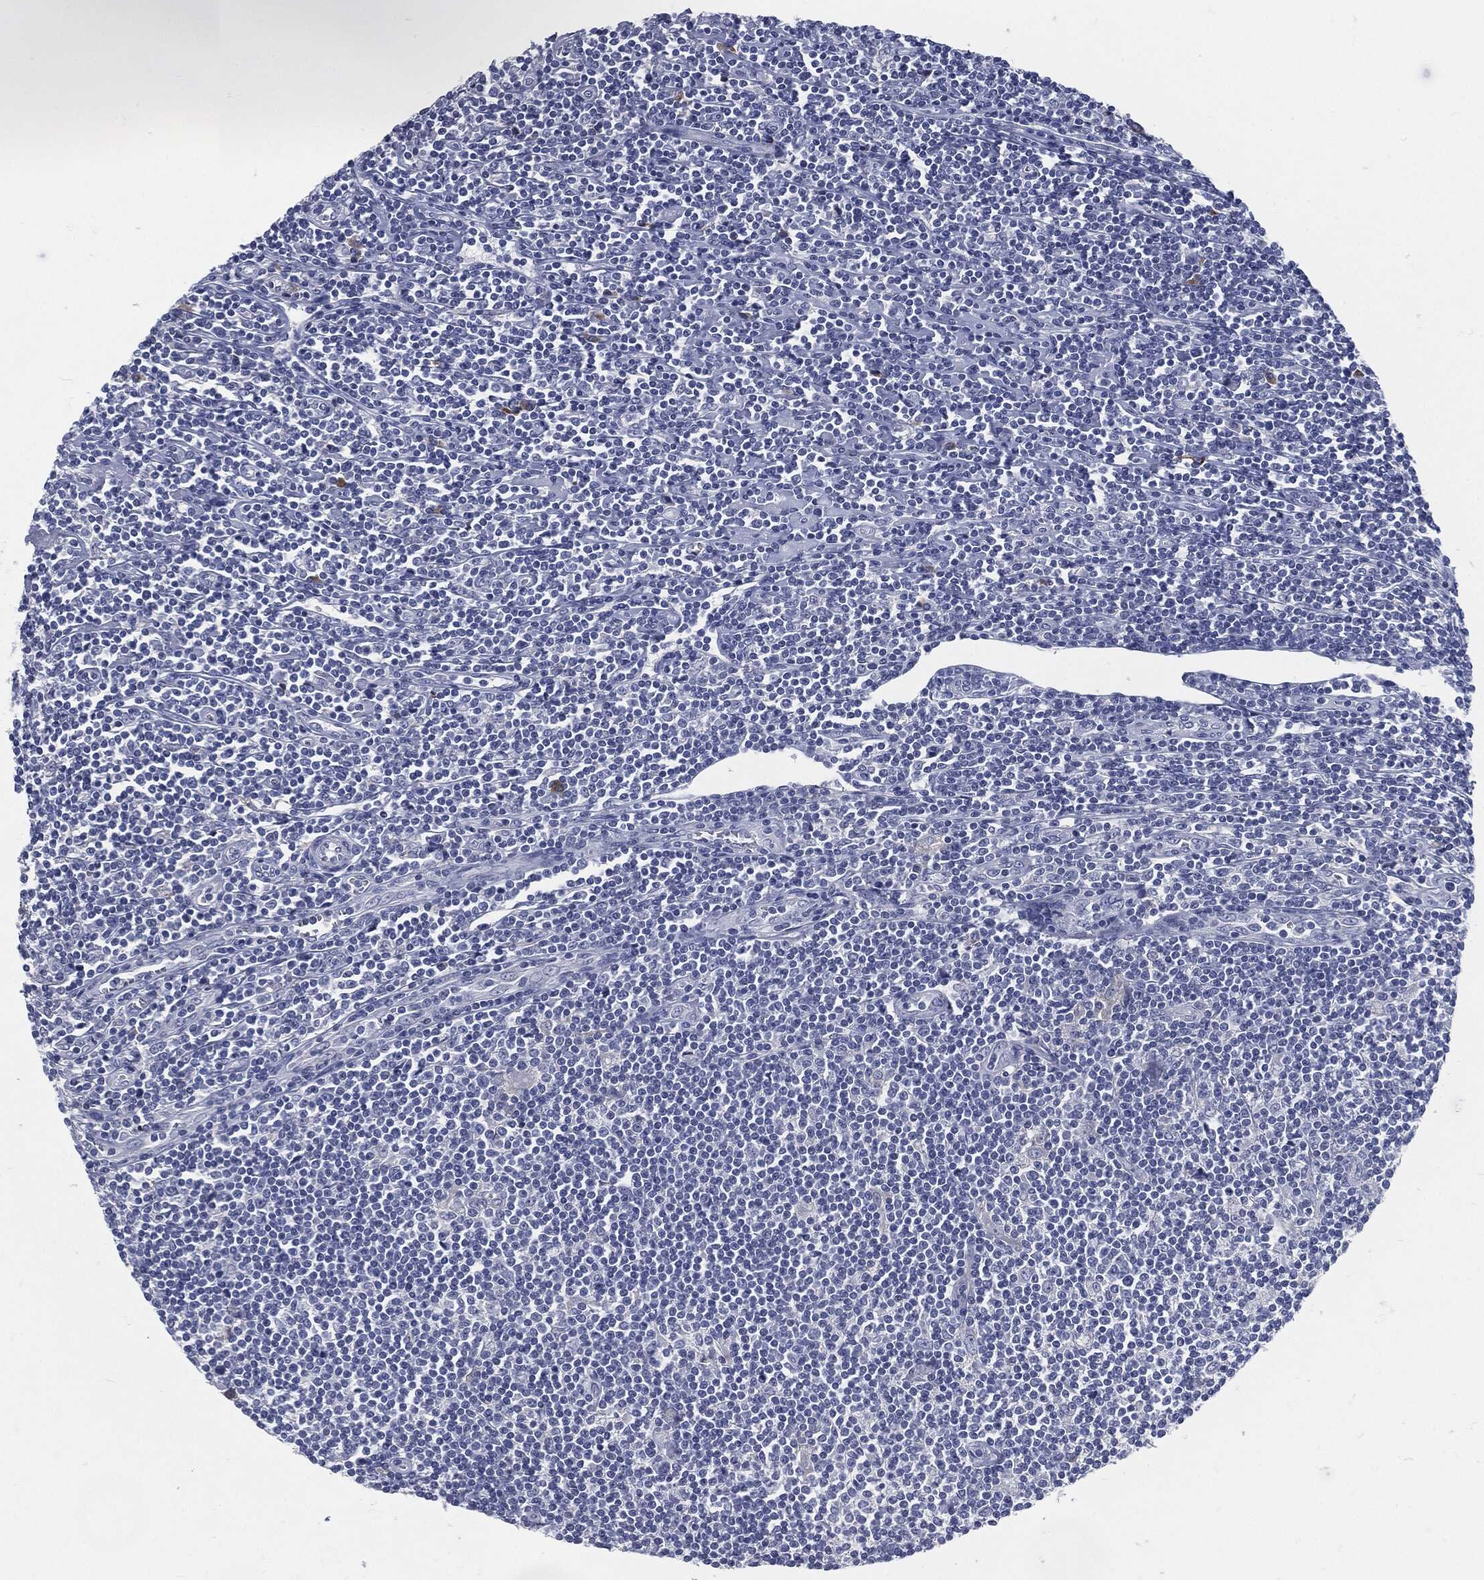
{"staining": {"intensity": "negative", "quantity": "none", "location": "none"}, "tissue": "lymphoma", "cell_type": "Tumor cells", "image_type": "cancer", "snomed": [{"axis": "morphology", "description": "Hodgkin's disease, NOS"}, {"axis": "topography", "description": "Lymph node"}], "caption": "Human lymphoma stained for a protein using IHC reveals no positivity in tumor cells.", "gene": "MST1", "patient": {"sex": "male", "age": 40}}